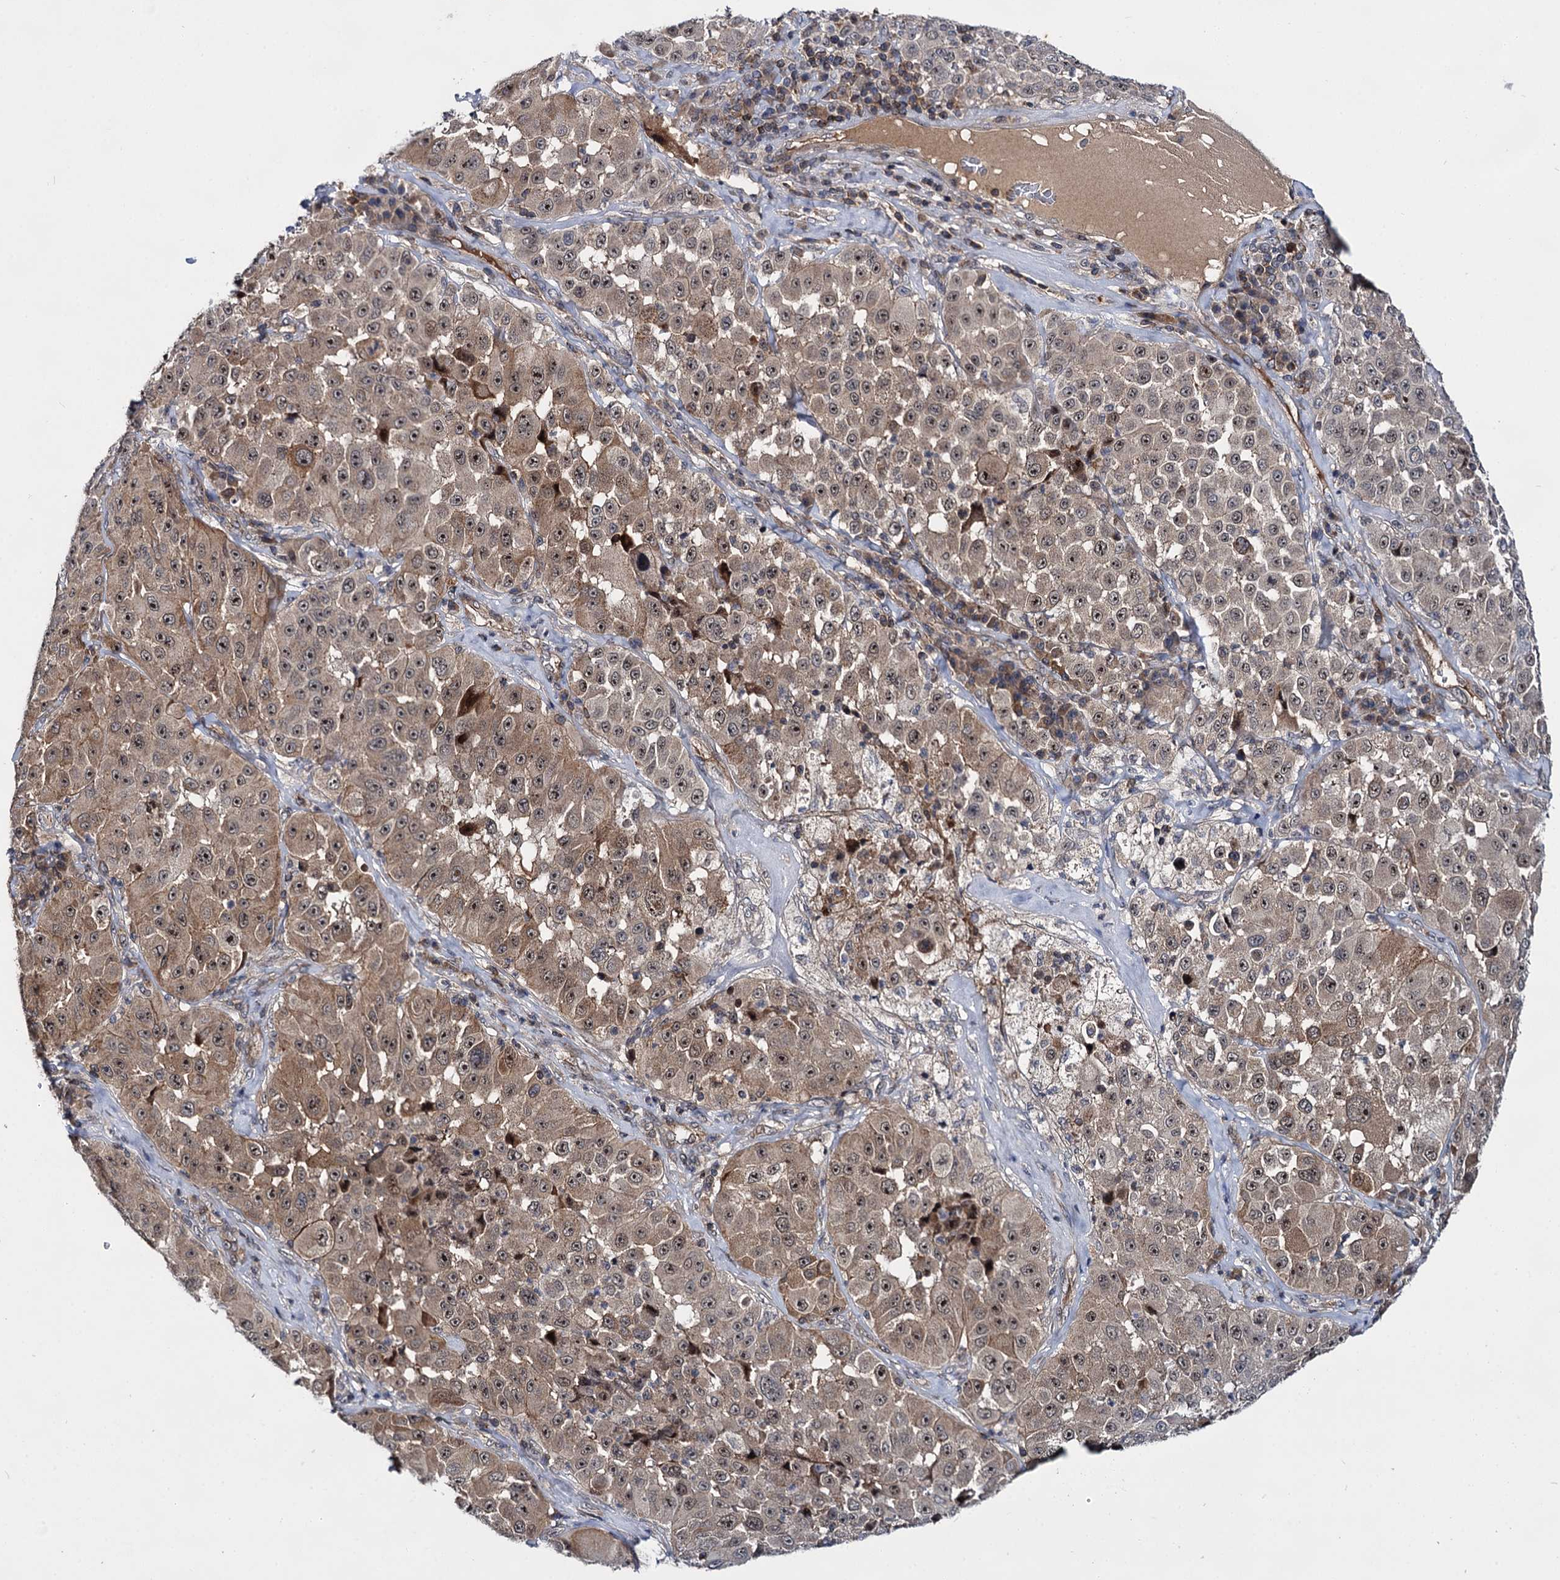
{"staining": {"intensity": "weak", "quantity": ">75%", "location": "cytoplasmic/membranous,nuclear"}, "tissue": "melanoma", "cell_type": "Tumor cells", "image_type": "cancer", "snomed": [{"axis": "morphology", "description": "Malignant melanoma, Metastatic site"}, {"axis": "topography", "description": "Lymph node"}], "caption": "DAB (3,3'-diaminobenzidine) immunohistochemical staining of melanoma exhibits weak cytoplasmic/membranous and nuclear protein staining in approximately >75% of tumor cells.", "gene": "ABLIM1", "patient": {"sex": "male", "age": 62}}